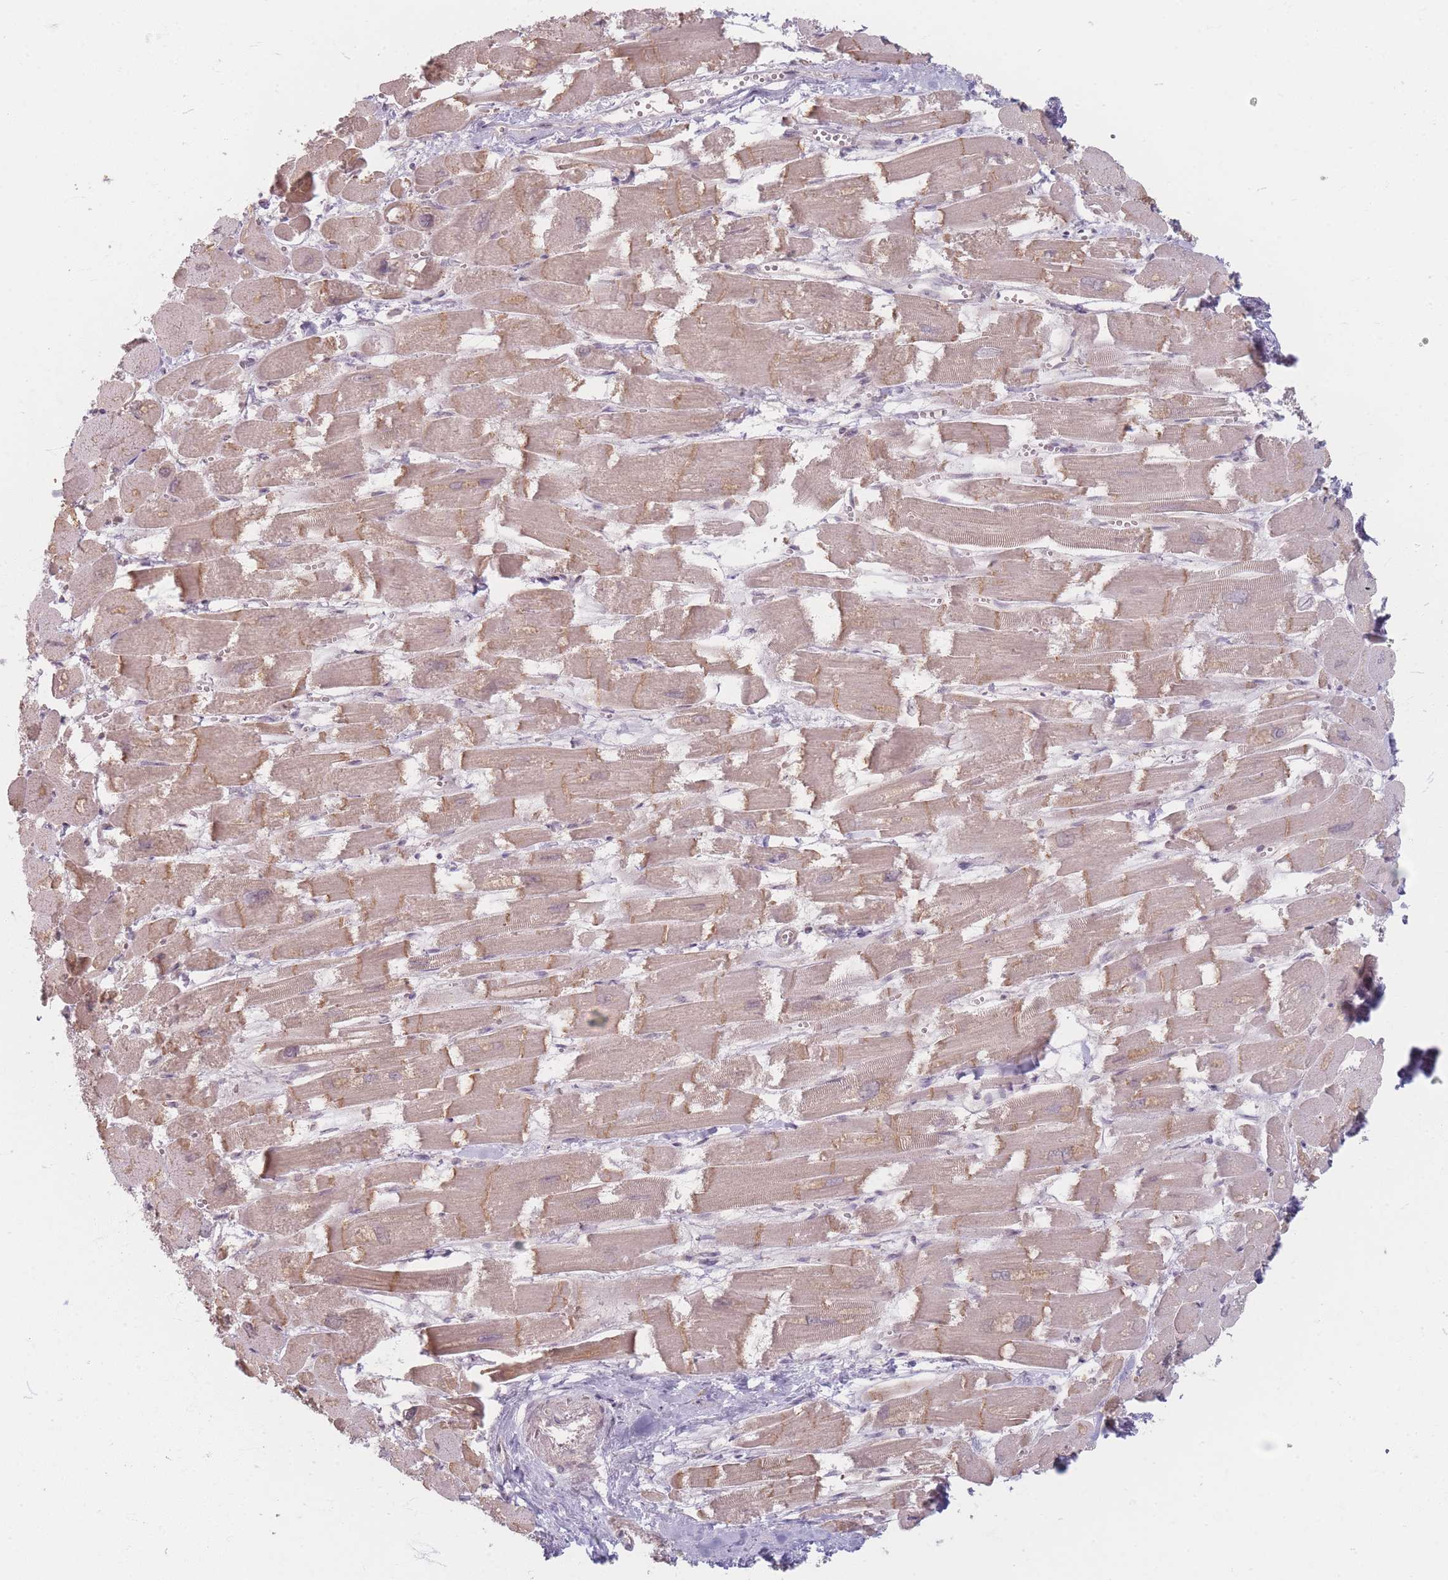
{"staining": {"intensity": "weak", "quantity": ">75%", "location": "cytoplasmic/membranous"}, "tissue": "heart muscle", "cell_type": "Cardiomyocytes", "image_type": "normal", "snomed": [{"axis": "morphology", "description": "Normal tissue, NOS"}, {"axis": "topography", "description": "Heart"}], "caption": "Immunohistochemistry histopathology image of benign human heart muscle stained for a protein (brown), which reveals low levels of weak cytoplasmic/membranous staining in about >75% of cardiomyocytes.", "gene": "GABRA6", "patient": {"sex": "male", "age": 54}}